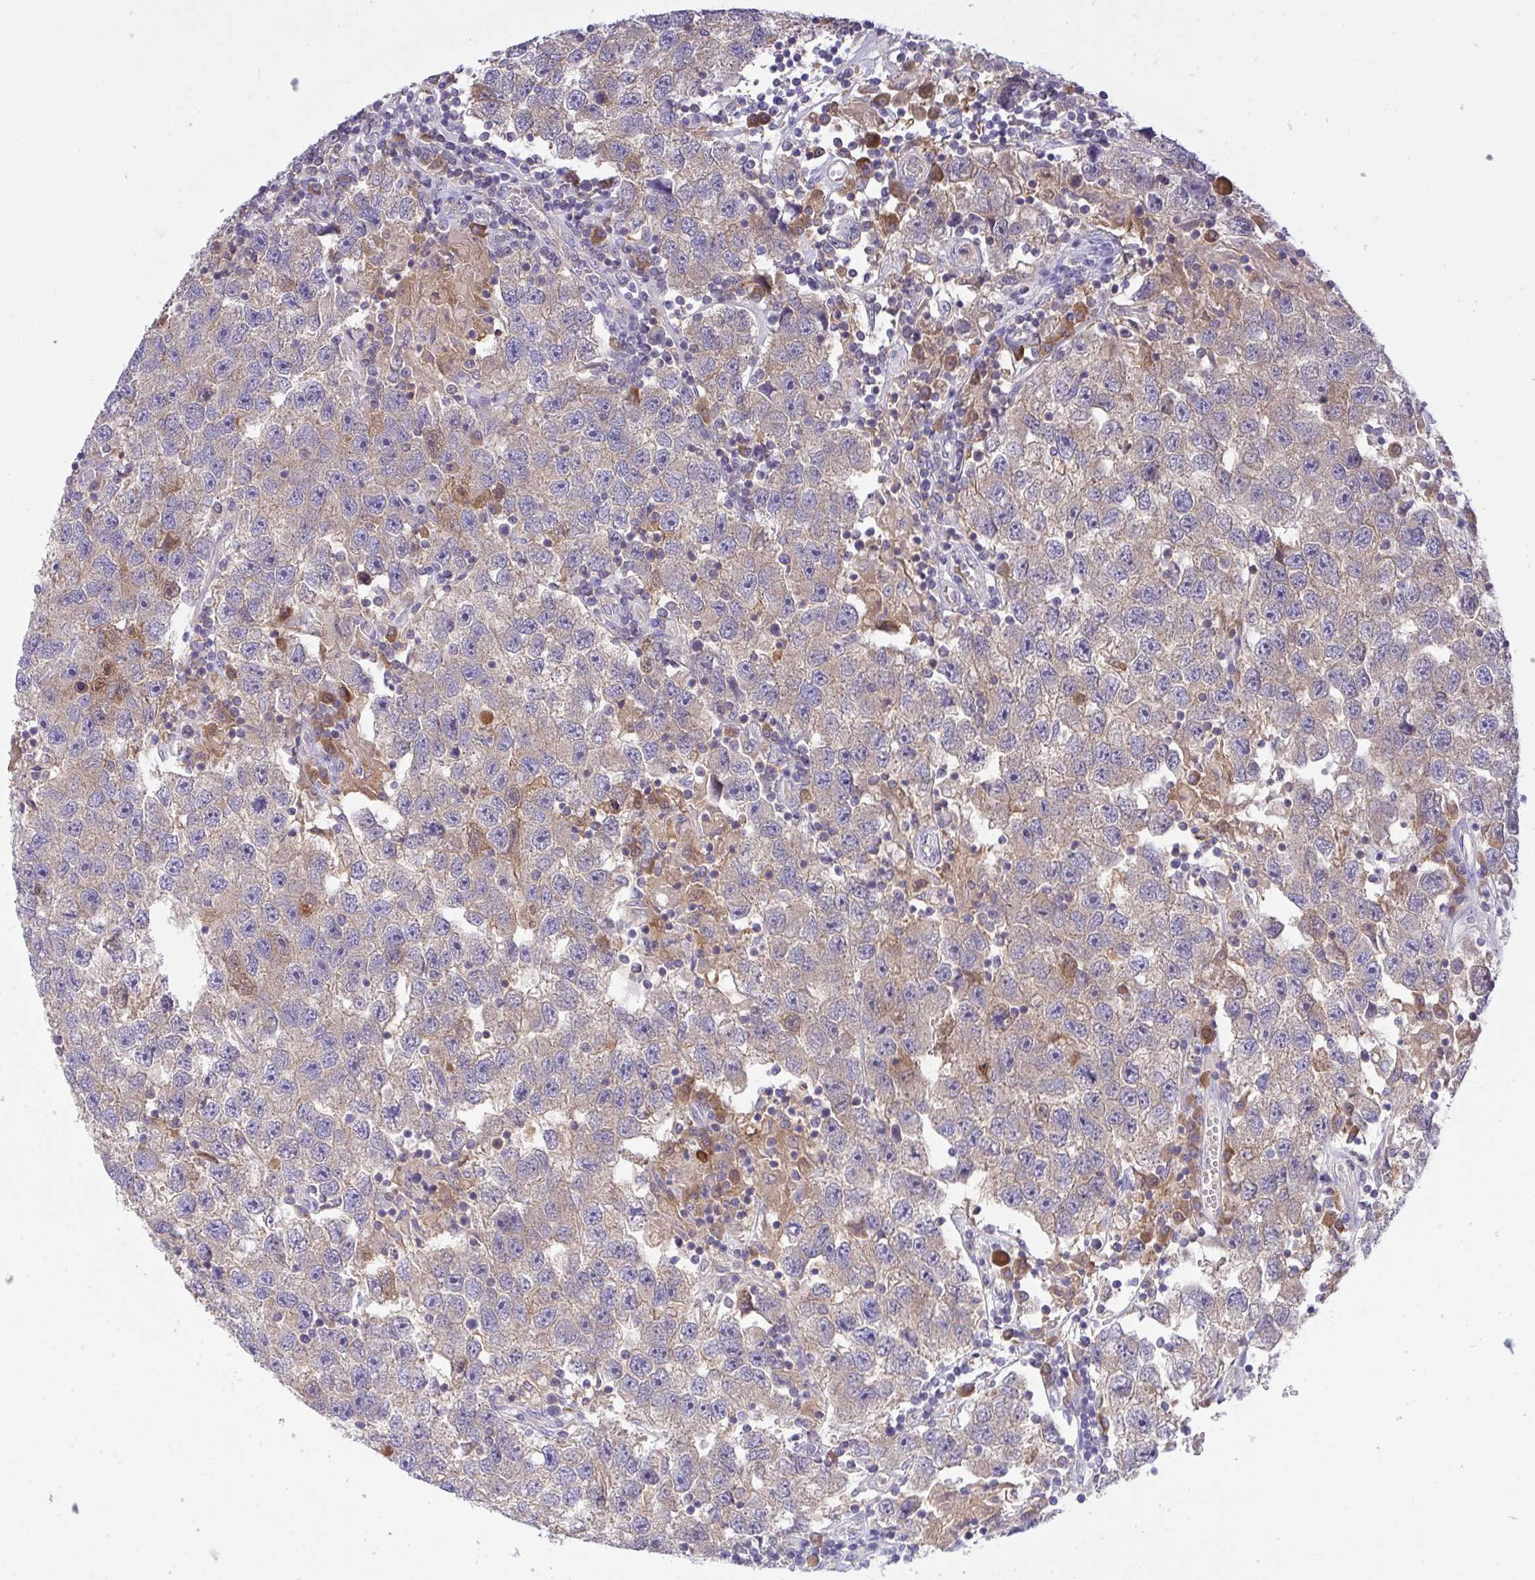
{"staining": {"intensity": "weak", "quantity": "<25%", "location": "cytoplasmic/membranous"}, "tissue": "testis cancer", "cell_type": "Tumor cells", "image_type": "cancer", "snomed": [{"axis": "morphology", "description": "Seminoma, NOS"}, {"axis": "topography", "description": "Testis"}], "caption": "Tumor cells are negative for protein expression in human testis seminoma.", "gene": "ZNF581", "patient": {"sex": "male", "age": 26}}